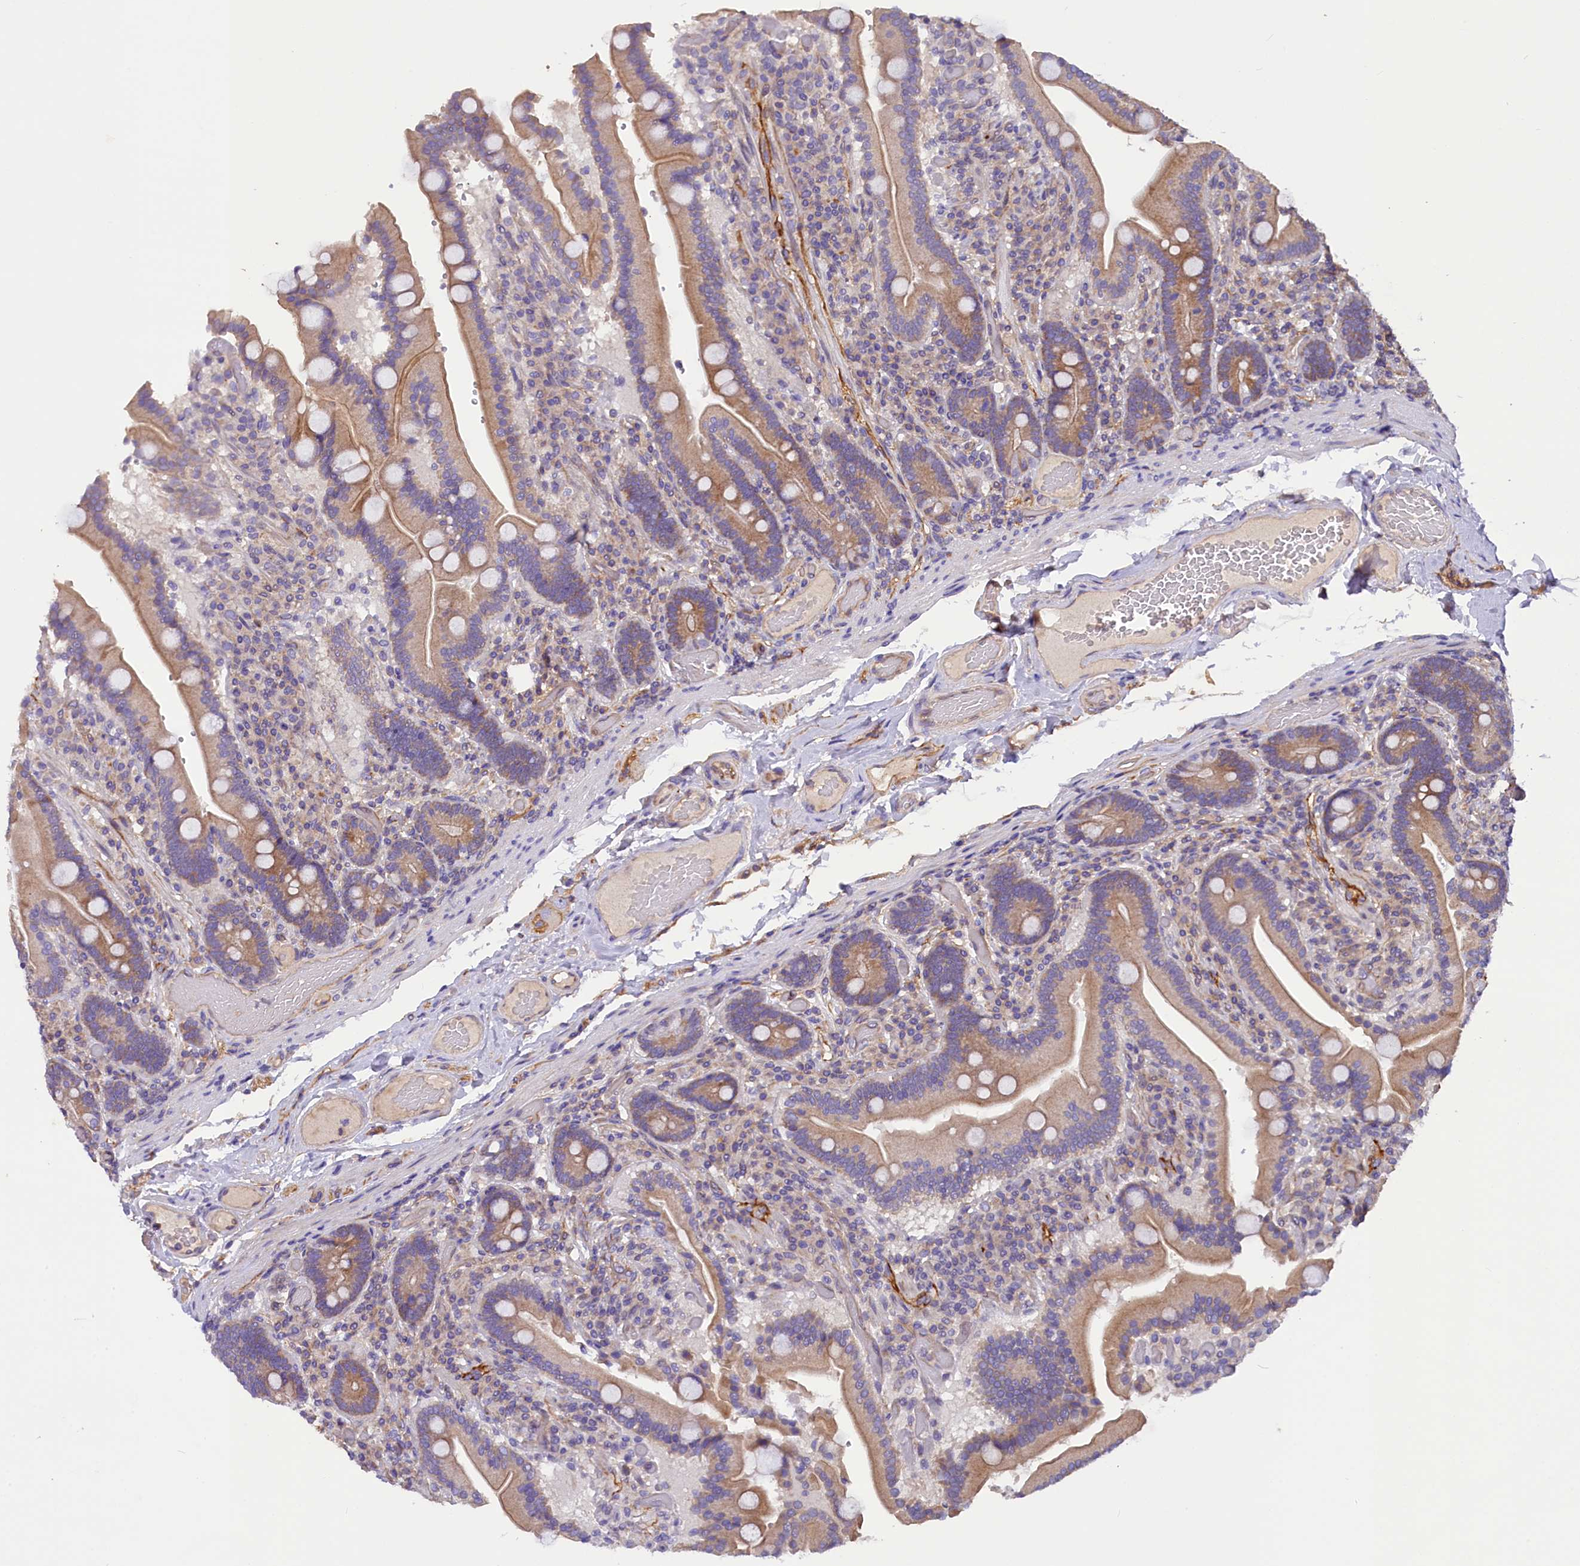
{"staining": {"intensity": "moderate", "quantity": ">75%", "location": "cytoplasmic/membranous"}, "tissue": "duodenum", "cell_type": "Glandular cells", "image_type": "normal", "snomed": [{"axis": "morphology", "description": "Normal tissue, NOS"}, {"axis": "topography", "description": "Duodenum"}], "caption": "This is a micrograph of IHC staining of unremarkable duodenum, which shows moderate staining in the cytoplasmic/membranous of glandular cells.", "gene": "ERMARD", "patient": {"sex": "female", "age": 62}}